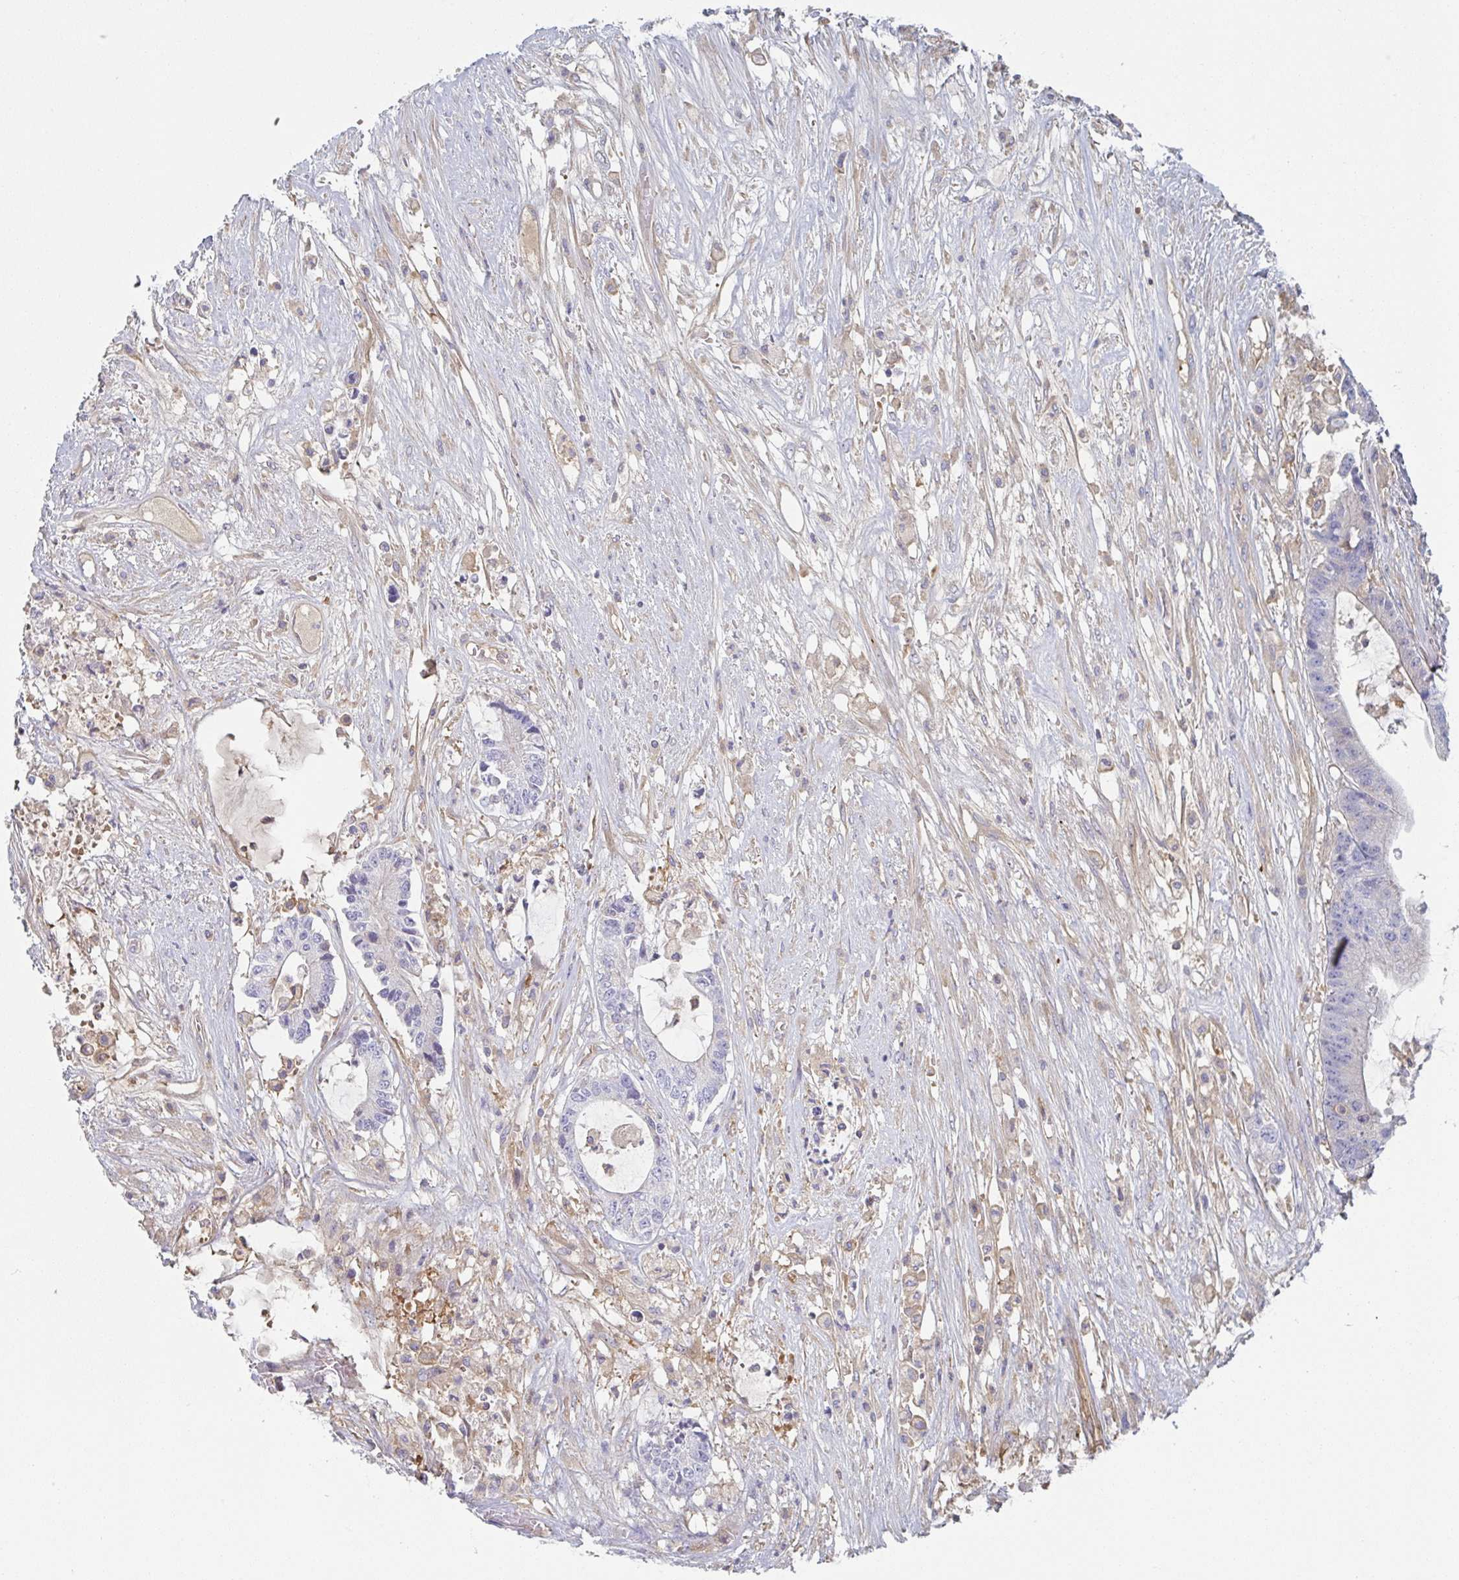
{"staining": {"intensity": "negative", "quantity": "none", "location": "none"}, "tissue": "colorectal cancer", "cell_type": "Tumor cells", "image_type": "cancer", "snomed": [{"axis": "morphology", "description": "Adenocarcinoma, NOS"}, {"axis": "topography", "description": "Colon"}], "caption": "Tumor cells show no significant protein positivity in colorectal adenocarcinoma.", "gene": "AMPD2", "patient": {"sex": "female", "age": 84}}